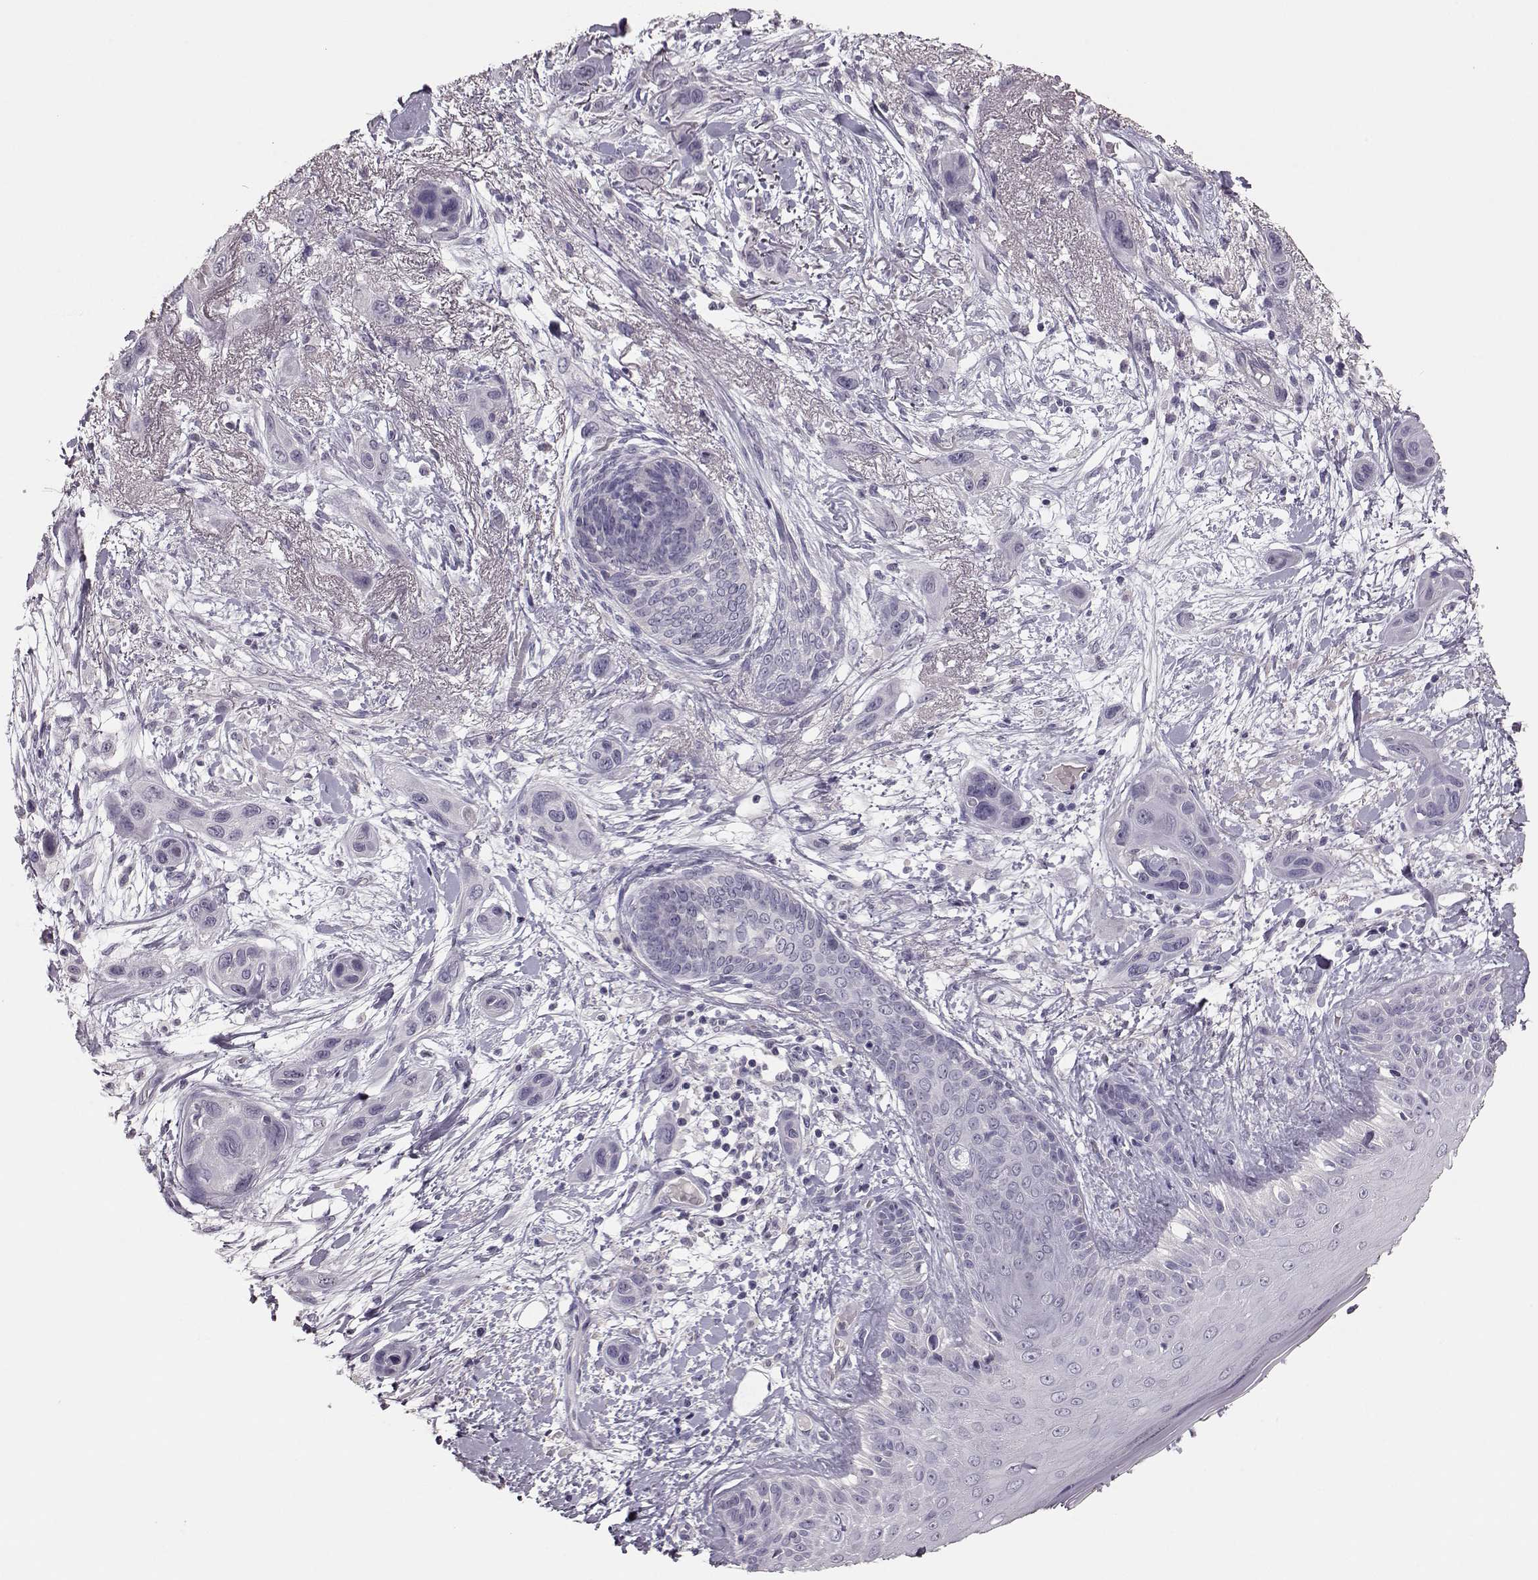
{"staining": {"intensity": "negative", "quantity": "none", "location": "none"}, "tissue": "skin cancer", "cell_type": "Tumor cells", "image_type": "cancer", "snomed": [{"axis": "morphology", "description": "Squamous cell carcinoma, NOS"}, {"axis": "topography", "description": "Skin"}], "caption": "Tumor cells show no significant staining in skin cancer.", "gene": "BFSP2", "patient": {"sex": "male", "age": 79}}